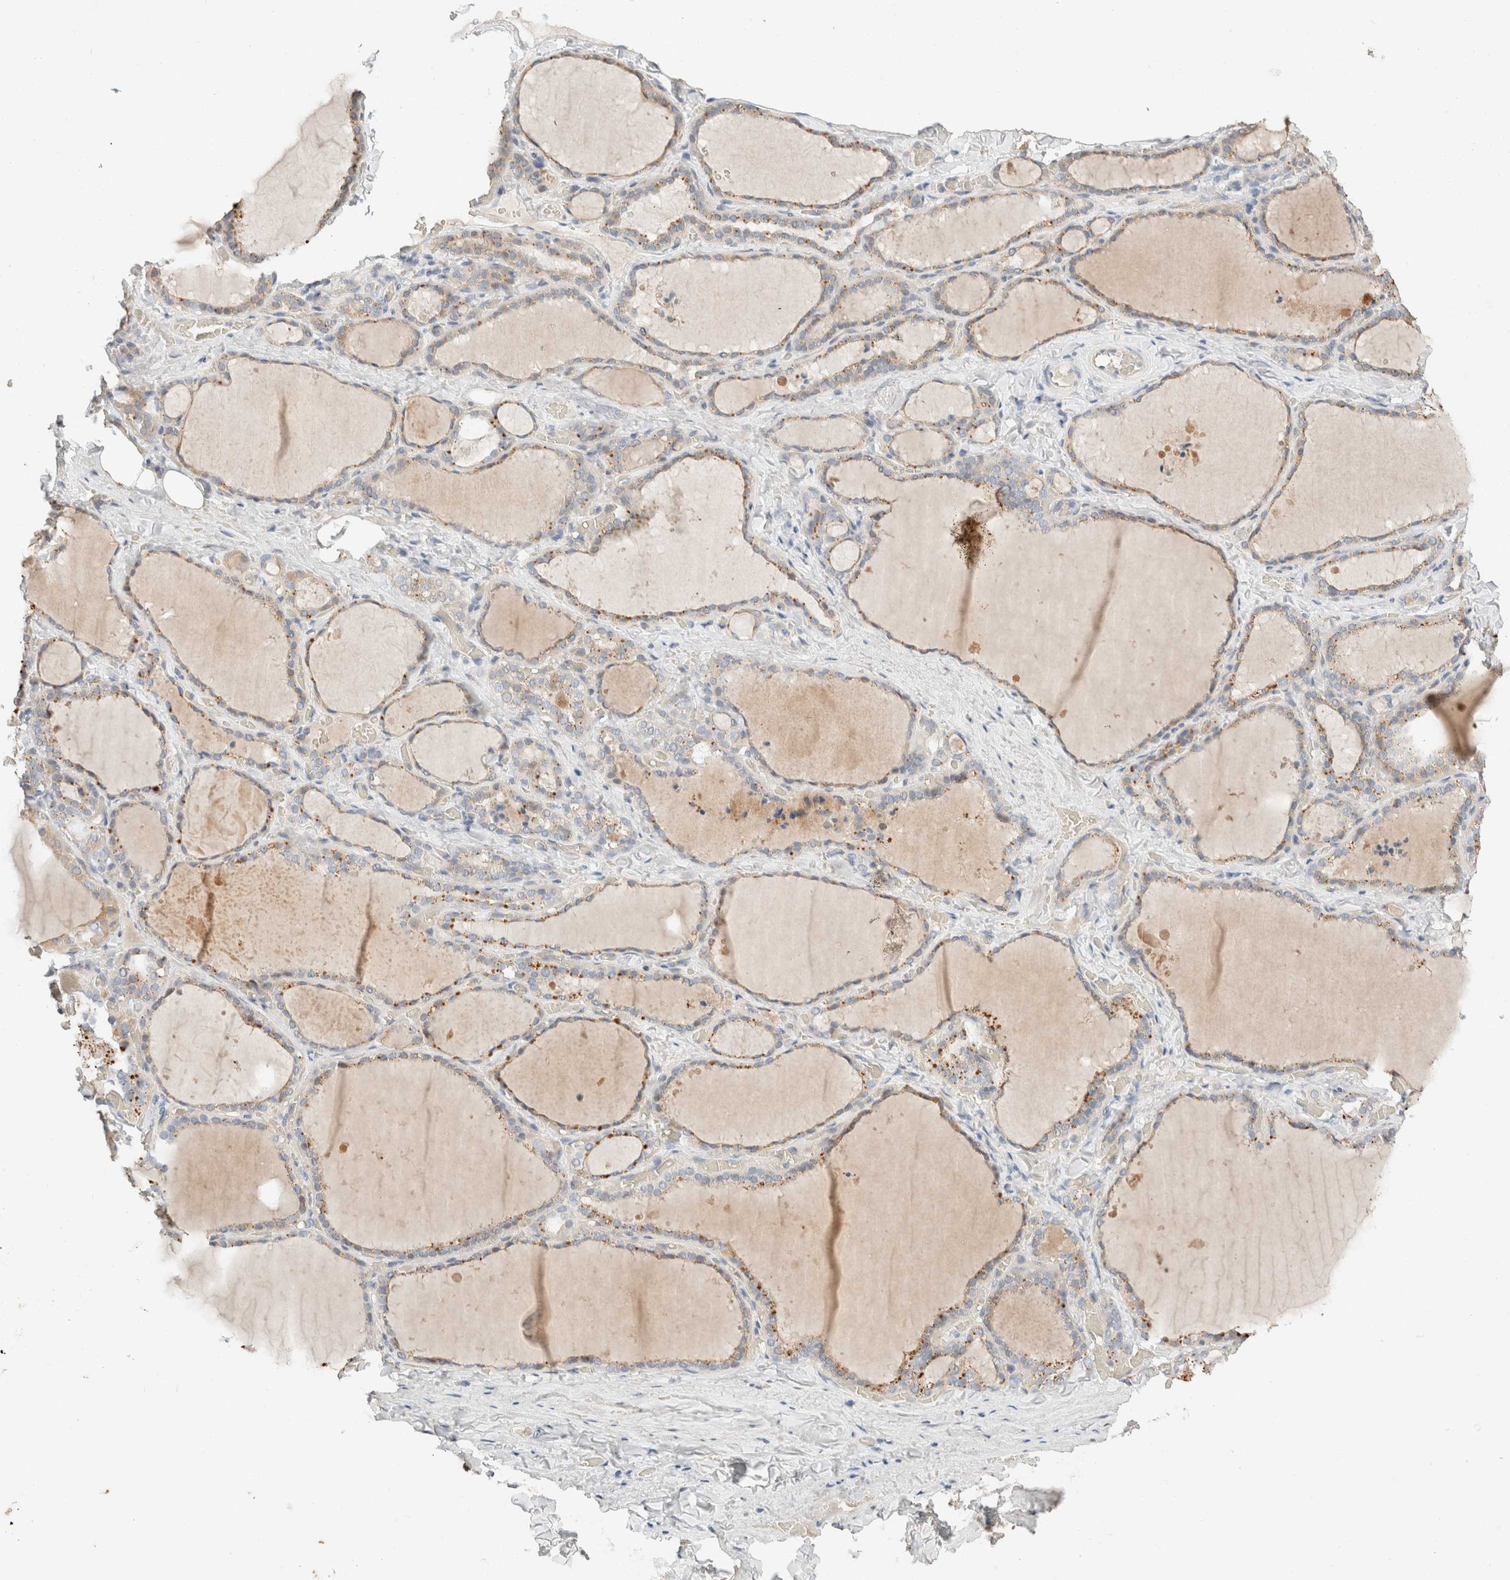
{"staining": {"intensity": "weak", "quantity": ">75%", "location": "cytoplasmic/membranous"}, "tissue": "thyroid gland", "cell_type": "Glandular cells", "image_type": "normal", "snomed": [{"axis": "morphology", "description": "Normal tissue, NOS"}, {"axis": "topography", "description": "Thyroid gland"}], "caption": "Thyroid gland stained with DAB immunohistochemistry demonstrates low levels of weak cytoplasmic/membranous expression in approximately >75% of glandular cells. The staining was performed using DAB, with brown indicating positive protein expression. Nuclei are stained blue with hematoxylin.", "gene": "TUBD1", "patient": {"sex": "female", "age": 22}}